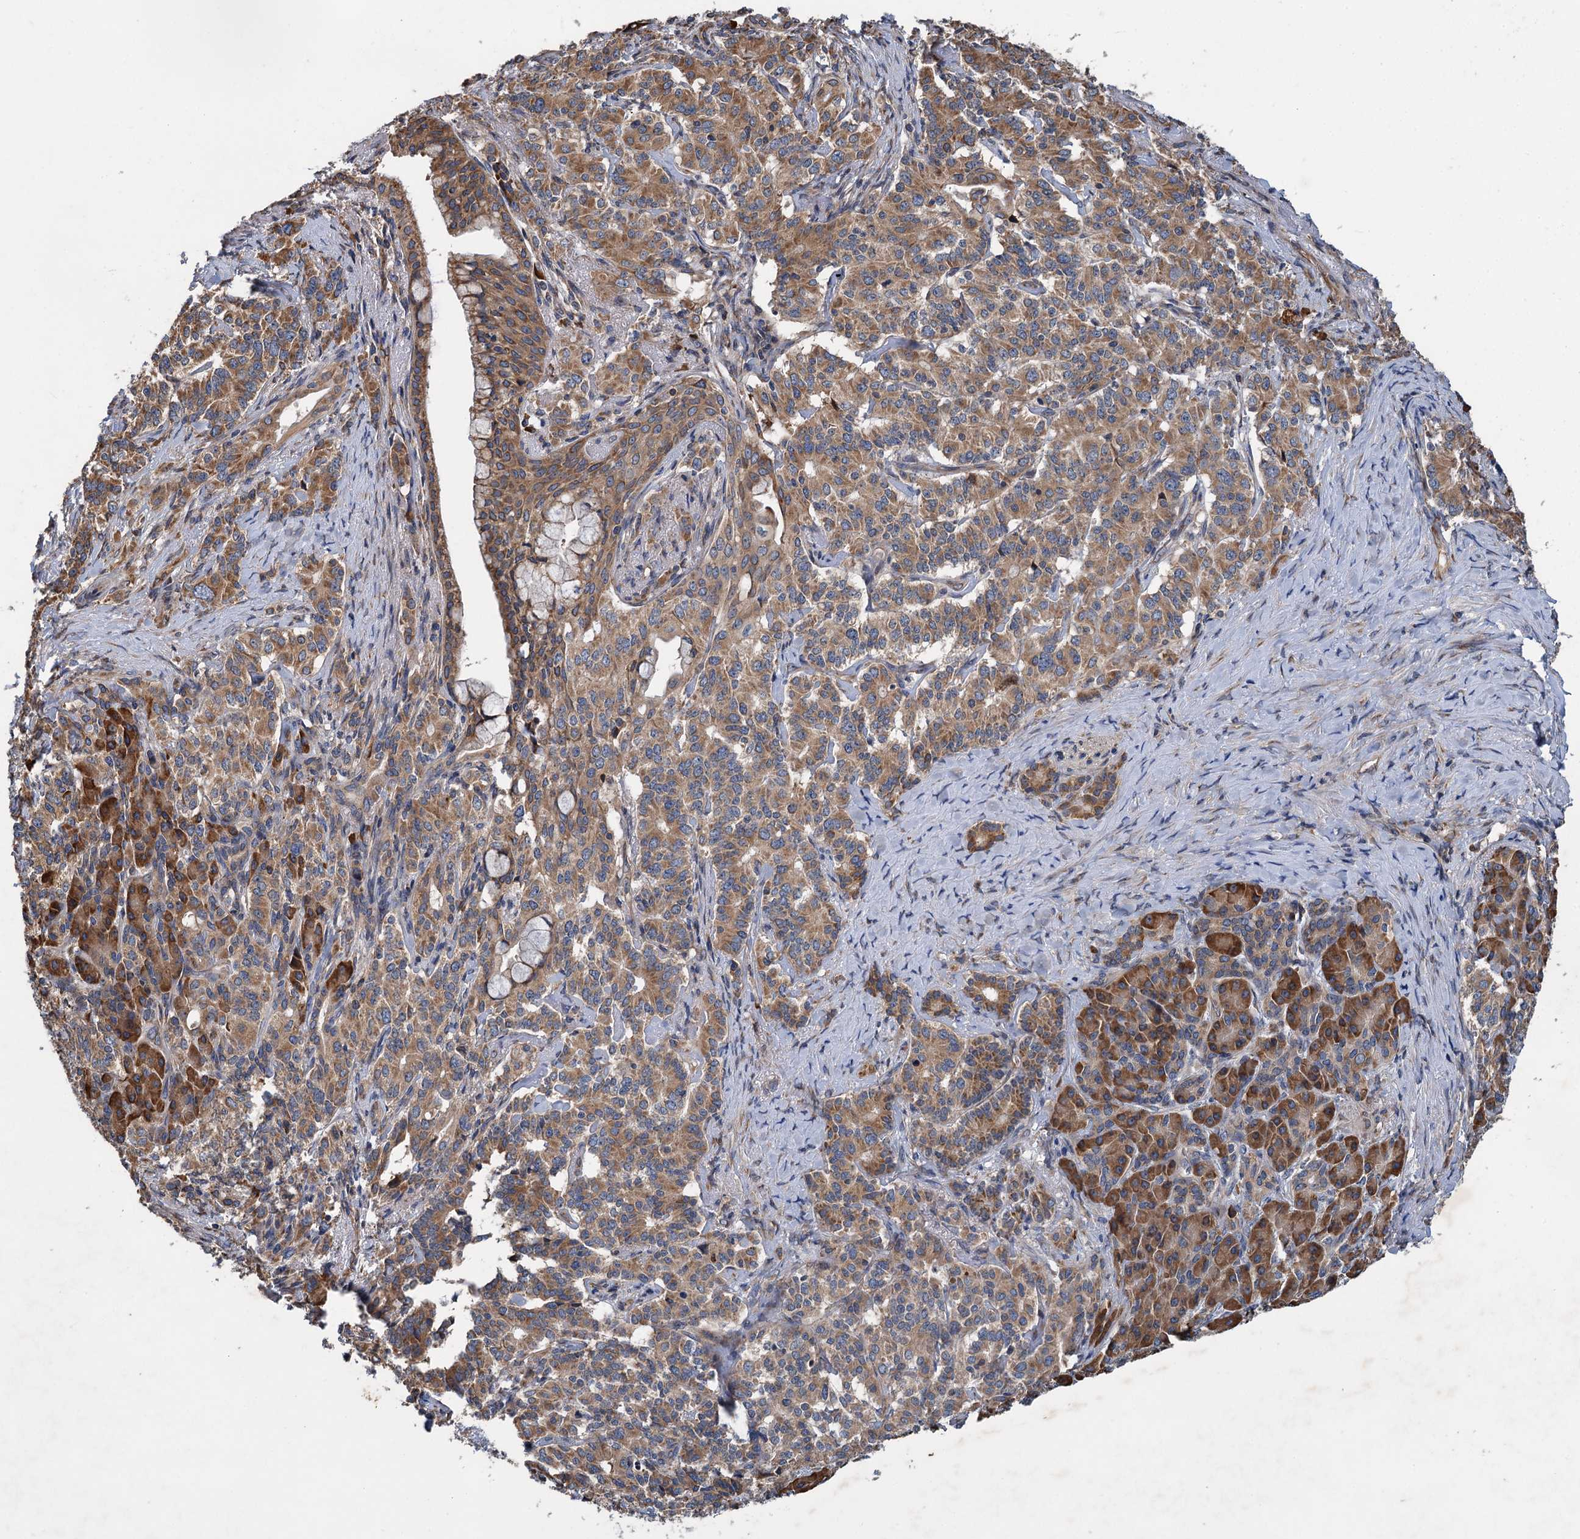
{"staining": {"intensity": "moderate", "quantity": ">75%", "location": "cytoplasmic/membranous"}, "tissue": "pancreatic cancer", "cell_type": "Tumor cells", "image_type": "cancer", "snomed": [{"axis": "morphology", "description": "Adenocarcinoma, NOS"}, {"axis": "topography", "description": "Pancreas"}], "caption": "Immunohistochemical staining of human adenocarcinoma (pancreatic) demonstrates medium levels of moderate cytoplasmic/membranous protein positivity in about >75% of tumor cells. The staining was performed using DAB, with brown indicating positive protein expression. Nuclei are stained blue with hematoxylin.", "gene": "LINS1", "patient": {"sex": "female", "age": 74}}